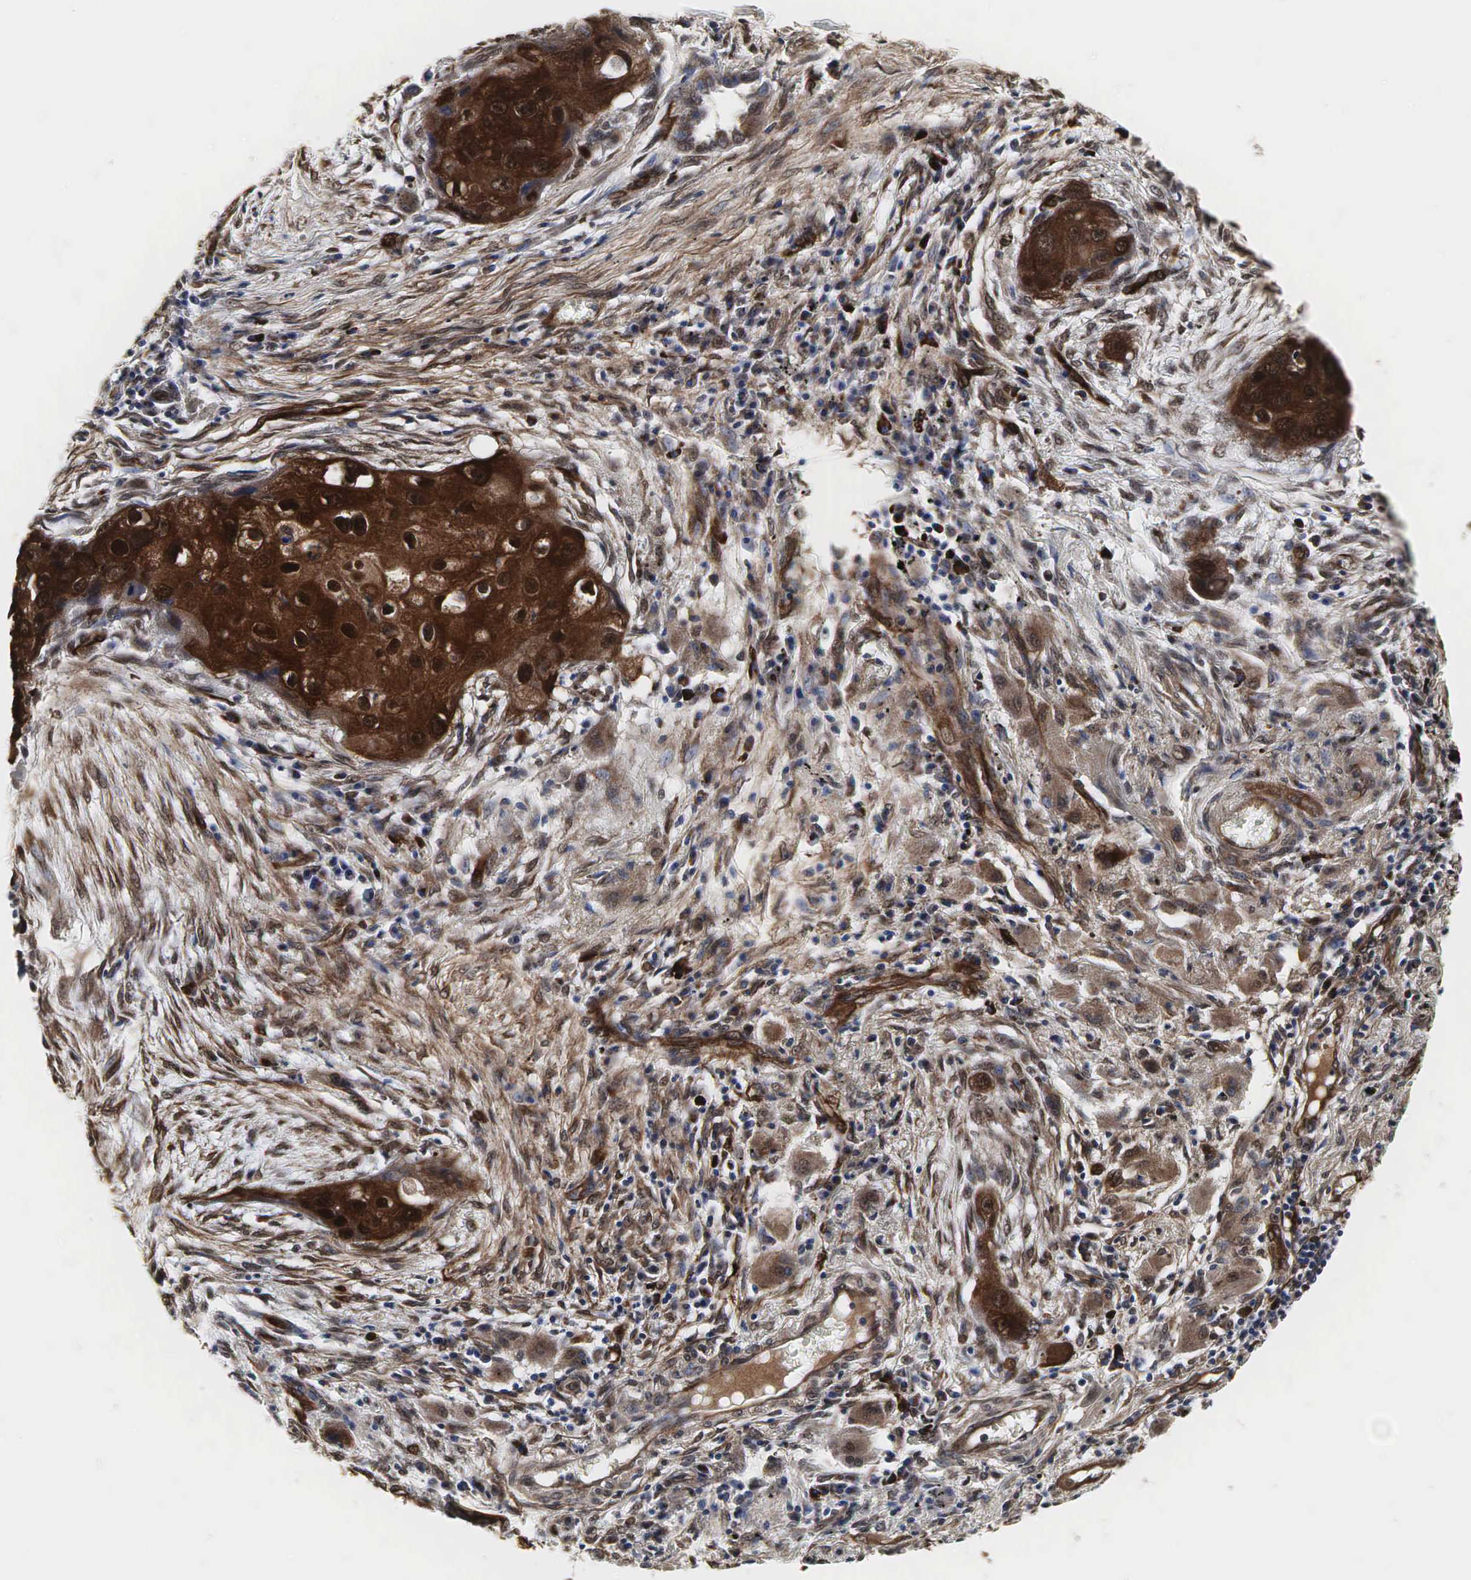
{"staining": {"intensity": "strong", "quantity": "25%-75%", "location": "cytoplasmic/membranous"}, "tissue": "lung cancer", "cell_type": "Tumor cells", "image_type": "cancer", "snomed": [{"axis": "morphology", "description": "Squamous cell carcinoma, NOS"}, {"axis": "topography", "description": "Lung"}], "caption": "Protein staining displays strong cytoplasmic/membranous expression in approximately 25%-75% of tumor cells in lung cancer (squamous cell carcinoma).", "gene": "SPIN1", "patient": {"sex": "male", "age": 71}}